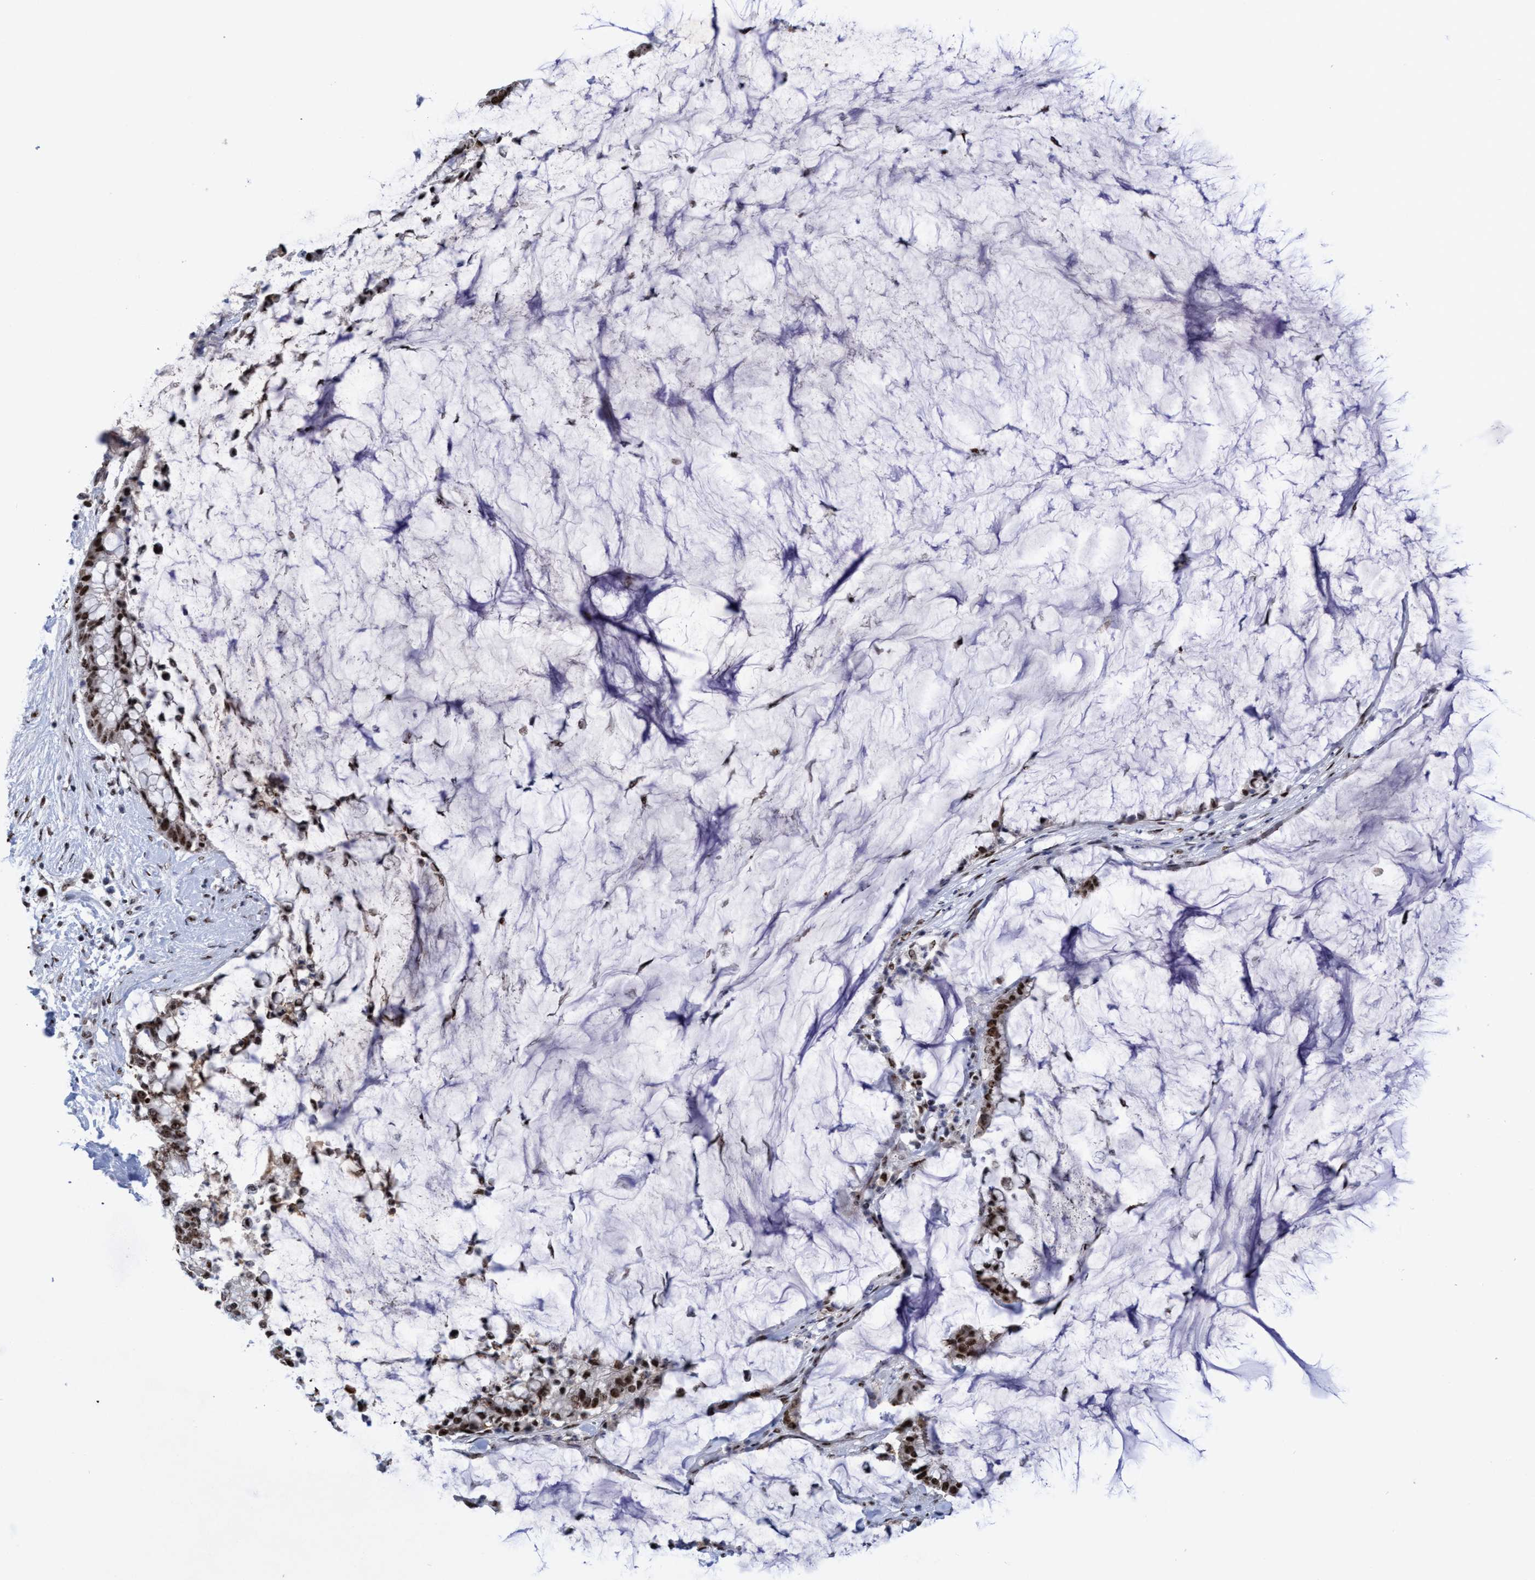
{"staining": {"intensity": "moderate", "quantity": ">75%", "location": "nuclear"}, "tissue": "pancreatic cancer", "cell_type": "Tumor cells", "image_type": "cancer", "snomed": [{"axis": "morphology", "description": "Adenocarcinoma, NOS"}, {"axis": "topography", "description": "Pancreas"}], "caption": "The histopathology image reveals staining of pancreatic cancer (adenocarcinoma), revealing moderate nuclear protein staining (brown color) within tumor cells. The protein is stained brown, and the nuclei are stained in blue (DAB (3,3'-diaminobenzidine) IHC with brightfield microscopy, high magnification).", "gene": "EFCAB10", "patient": {"sex": "male", "age": 41}}